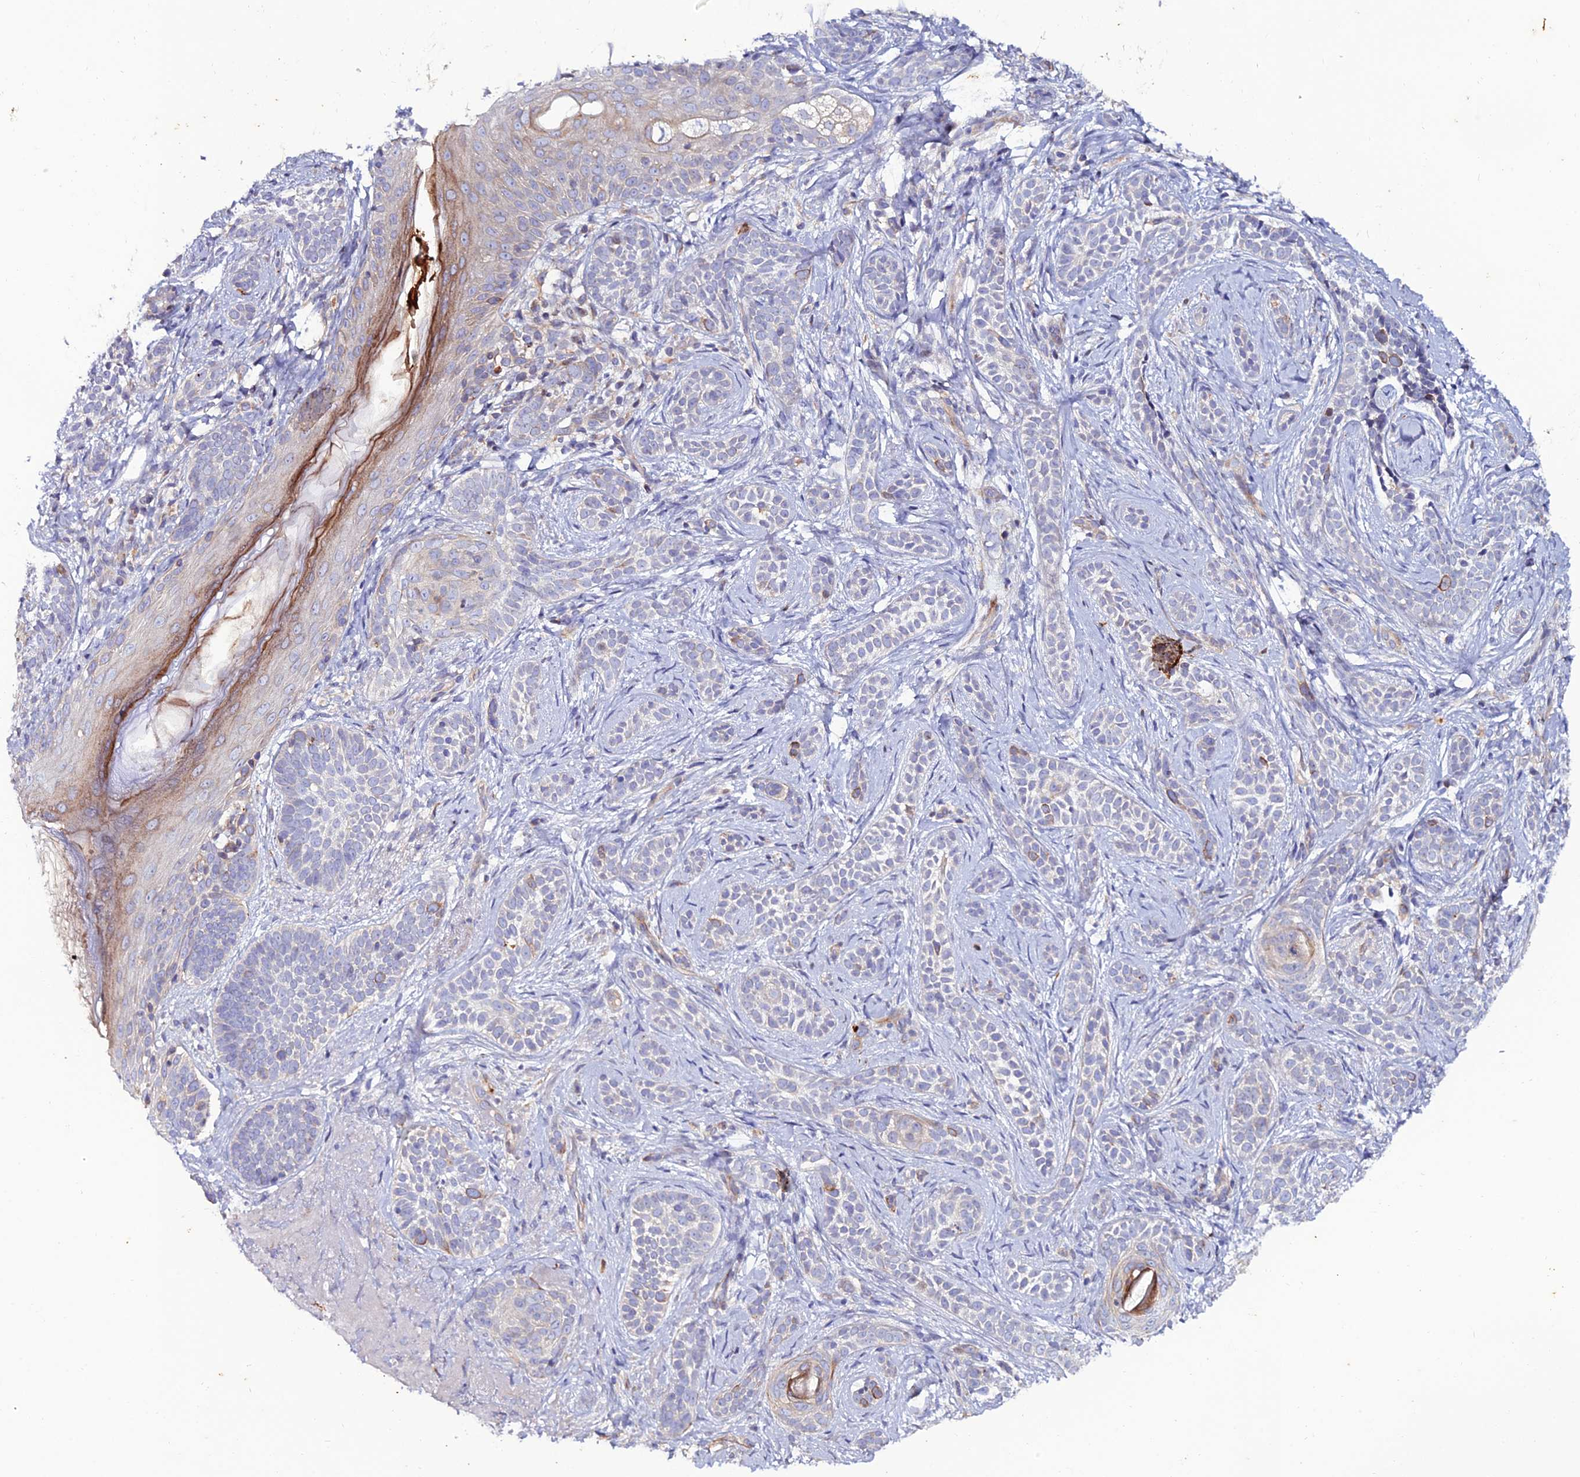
{"staining": {"intensity": "moderate", "quantity": "<25%", "location": "cytoplasmic/membranous"}, "tissue": "skin cancer", "cell_type": "Tumor cells", "image_type": "cancer", "snomed": [{"axis": "morphology", "description": "Basal cell carcinoma"}, {"axis": "topography", "description": "Skin"}], "caption": "Skin cancer (basal cell carcinoma) stained for a protein (brown) demonstrates moderate cytoplasmic/membranous positive staining in approximately <25% of tumor cells.", "gene": "ARL6IP1", "patient": {"sex": "male", "age": 71}}